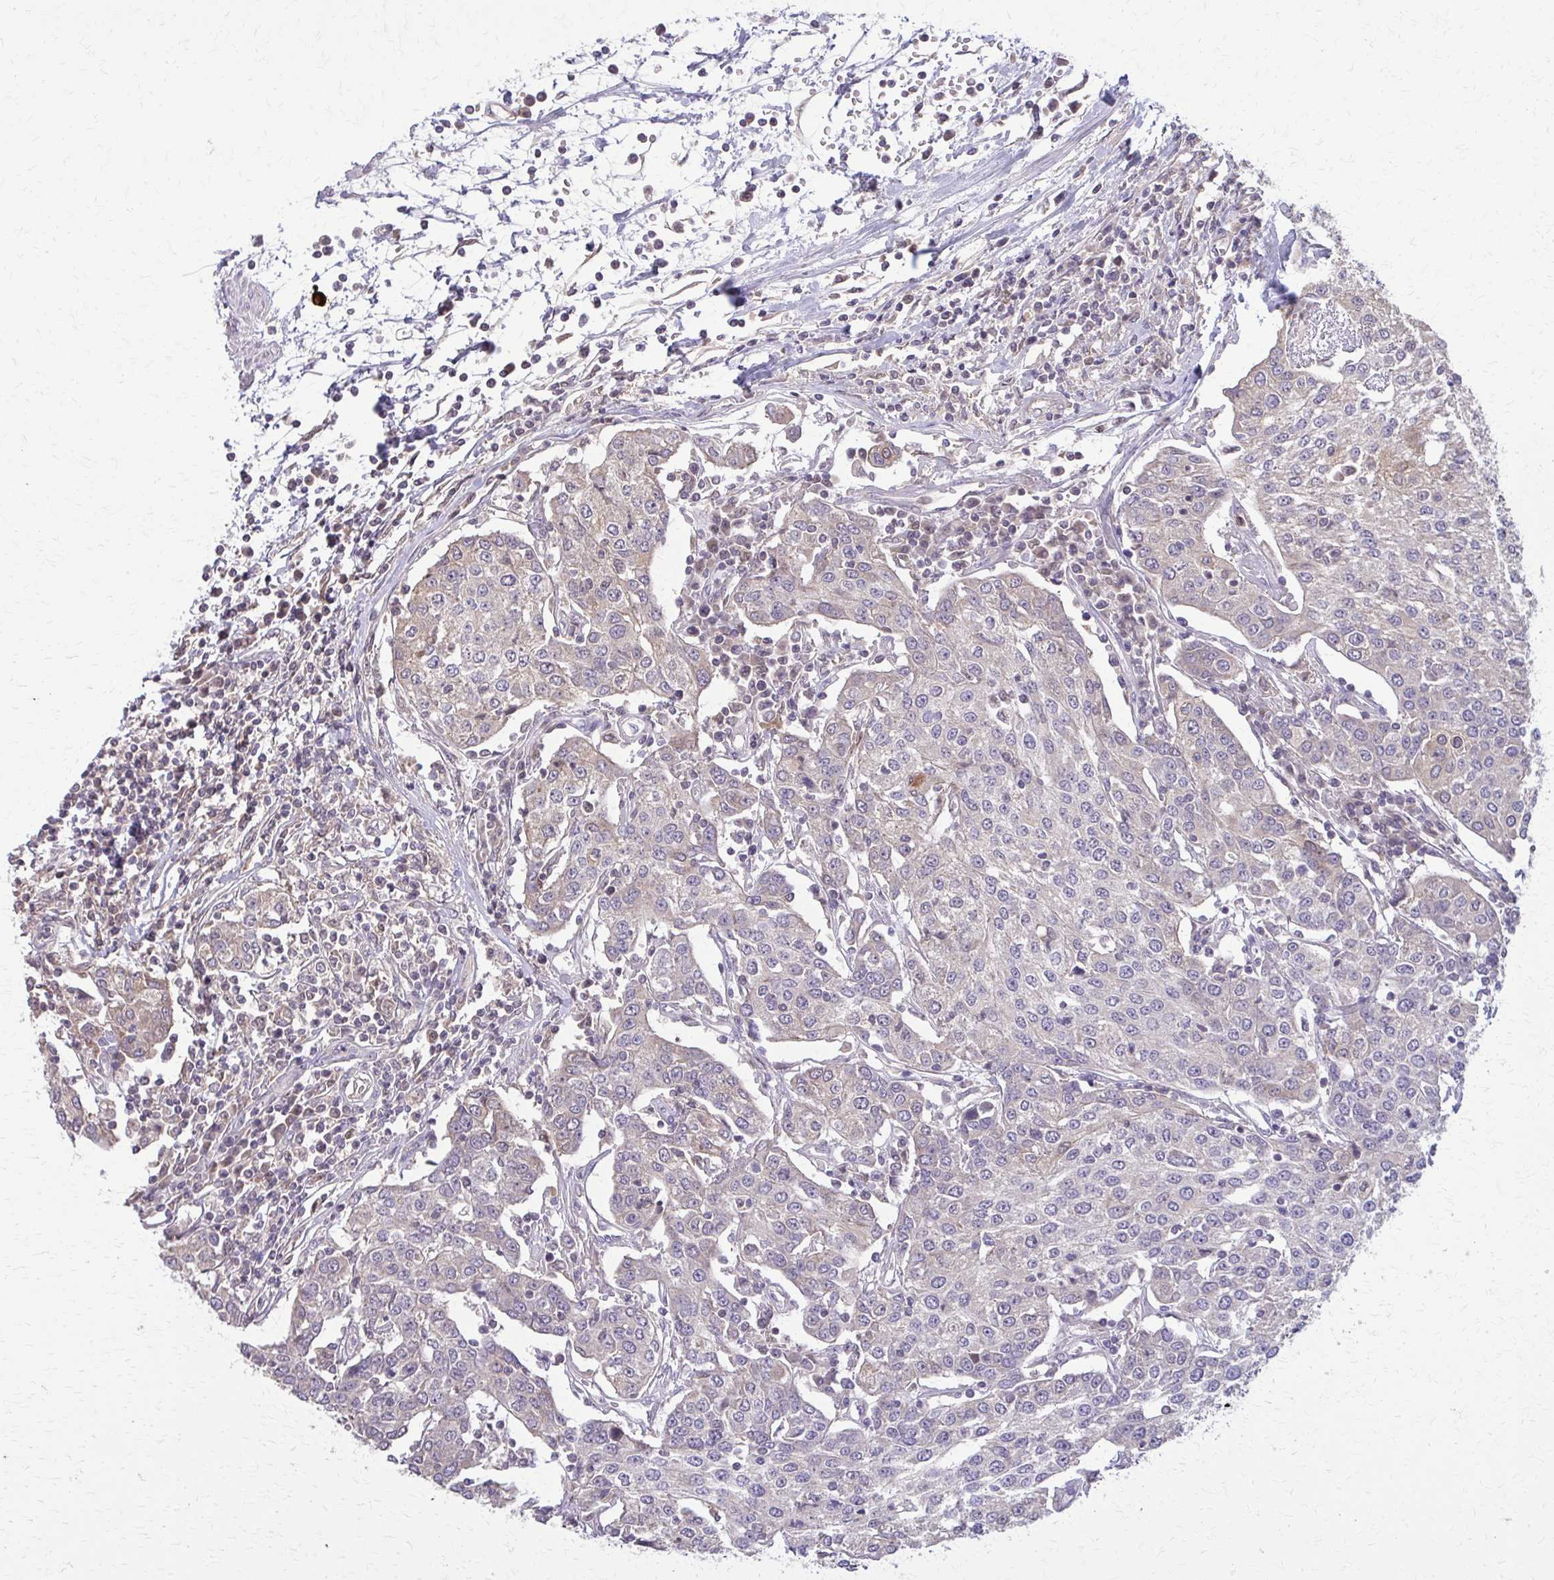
{"staining": {"intensity": "negative", "quantity": "none", "location": "none"}, "tissue": "urothelial cancer", "cell_type": "Tumor cells", "image_type": "cancer", "snomed": [{"axis": "morphology", "description": "Urothelial carcinoma, High grade"}, {"axis": "topography", "description": "Urinary bladder"}], "caption": "Protein analysis of urothelial cancer shows no significant staining in tumor cells.", "gene": "NRBF2", "patient": {"sex": "female", "age": 85}}